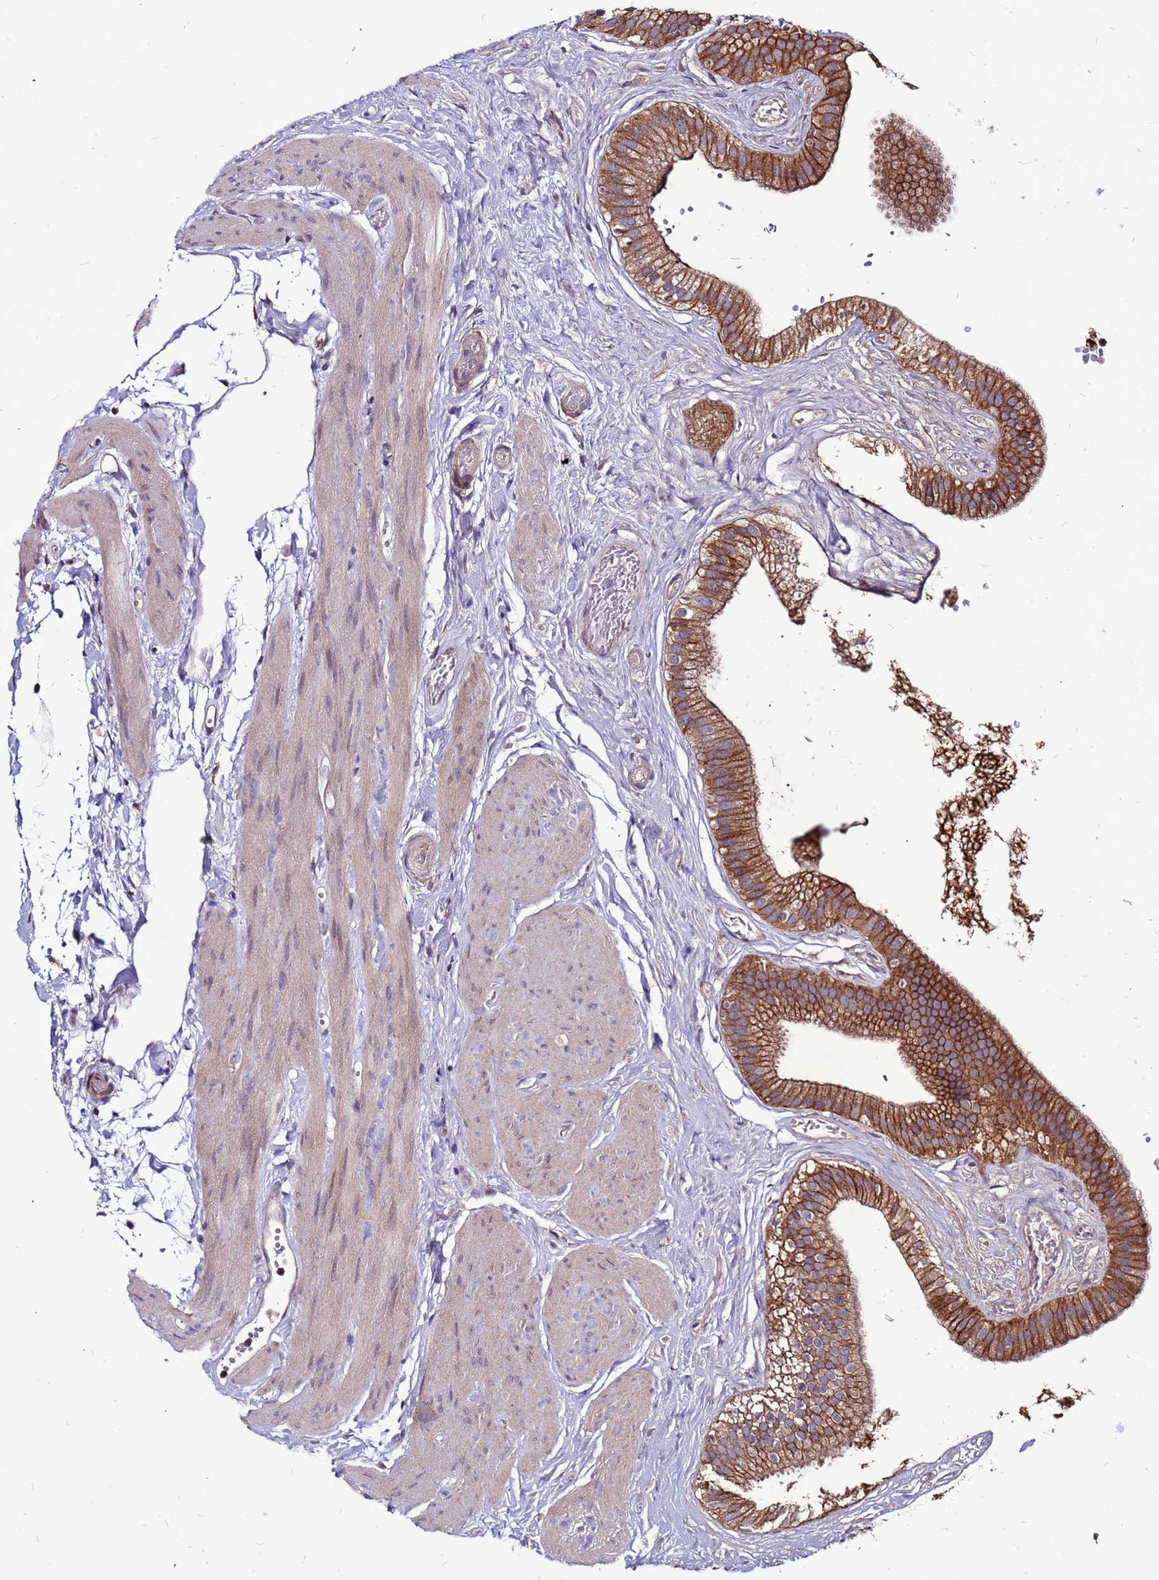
{"staining": {"intensity": "strong", "quantity": ">75%", "location": "cytoplasmic/membranous"}, "tissue": "gallbladder", "cell_type": "Glandular cells", "image_type": "normal", "snomed": [{"axis": "morphology", "description": "Normal tissue, NOS"}, {"axis": "topography", "description": "Gallbladder"}], "caption": "A brown stain labels strong cytoplasmic/membranous positivity of a protein in glandular cells of unremarkable gallbladder. Immunohistochemistry (ihc) stains the protein of interest in brown and the nuclei are stained blue.", "gene": "GPN3", "patient": {"sex": "female", "age": 30}}